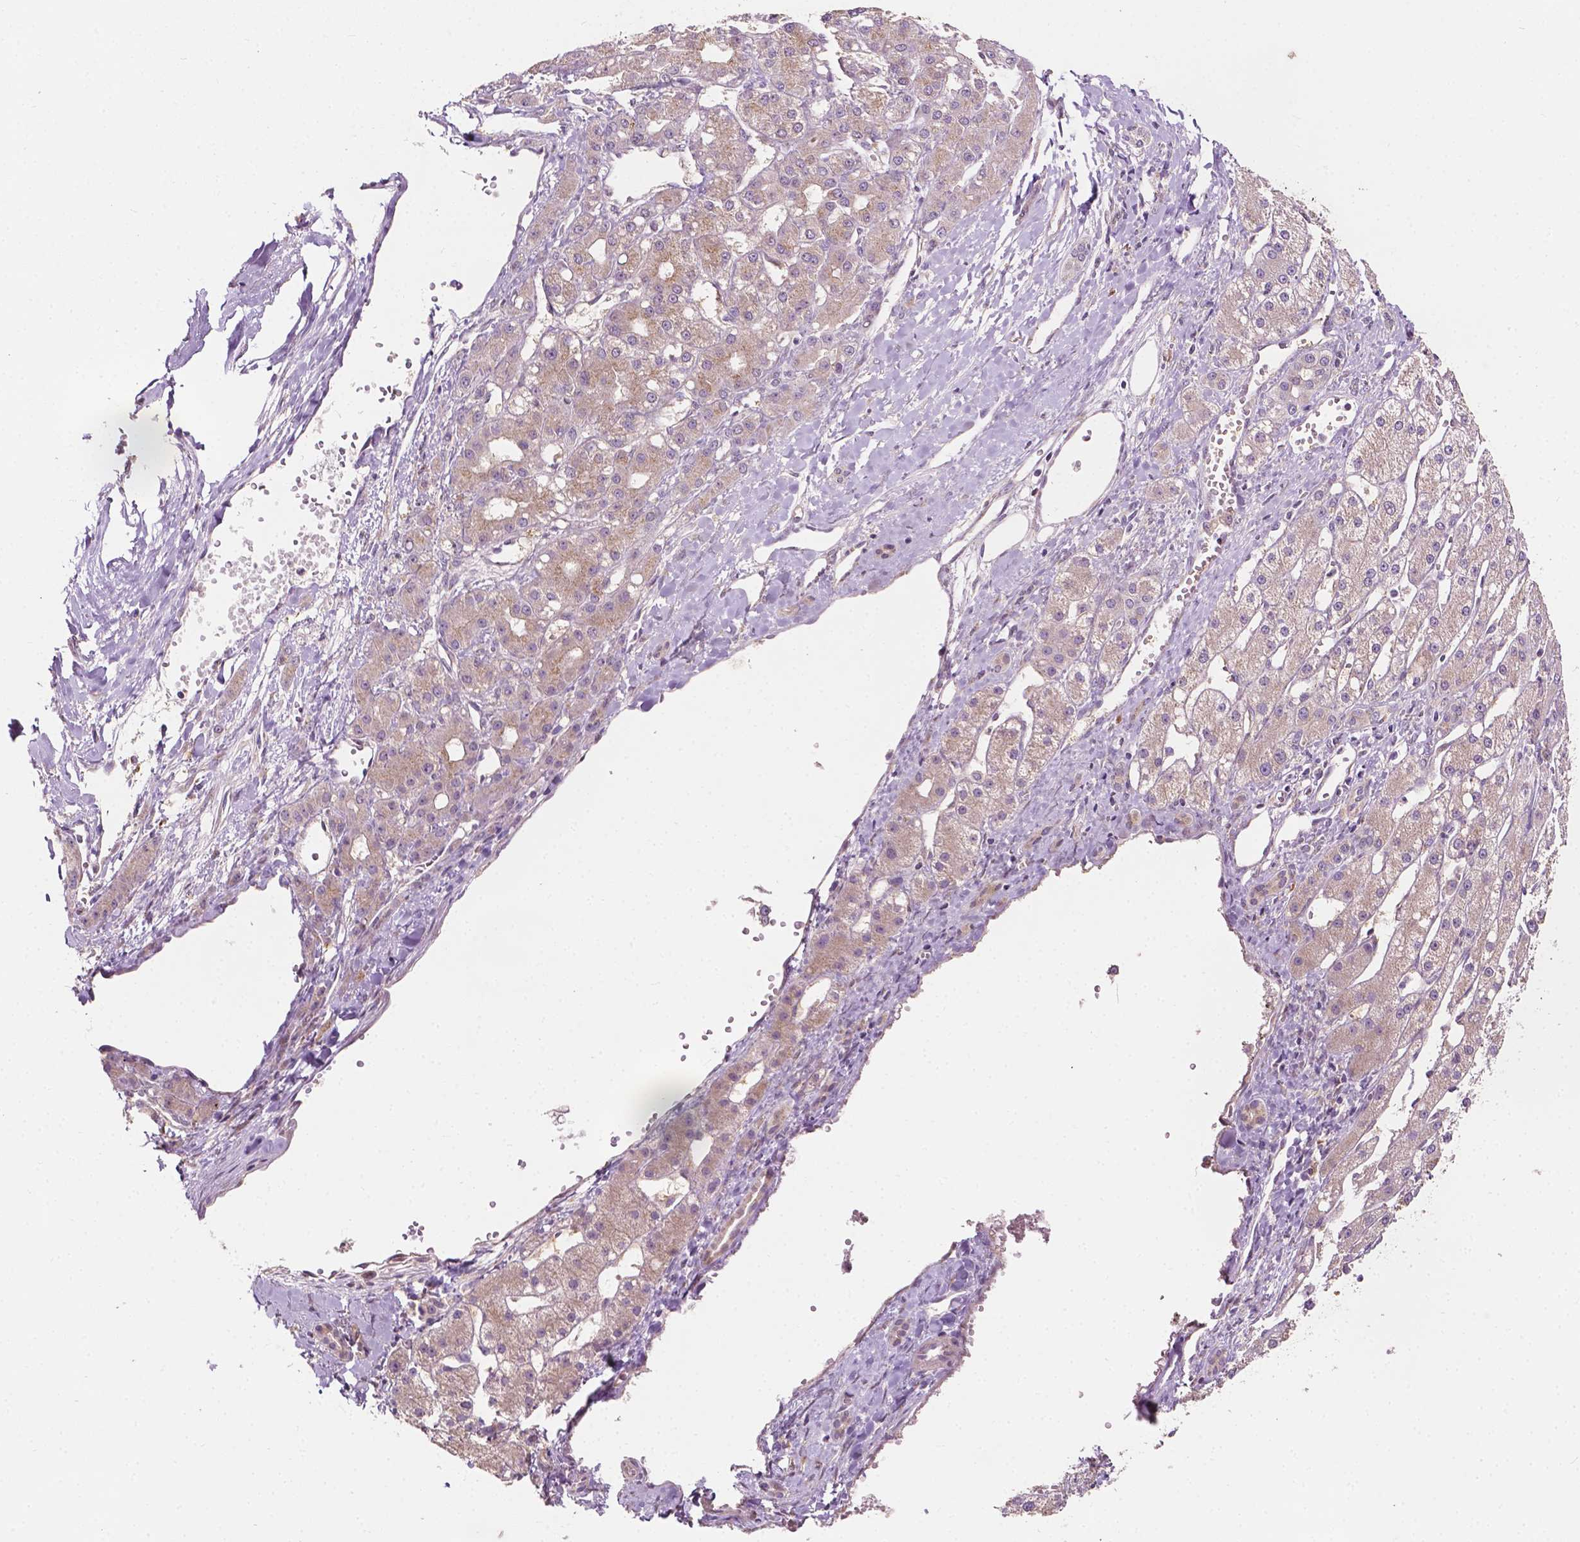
{"staining": {"intensity": "weak", "quantity": ">75%", "location": "cytoplasmic/membranous"}, "tissue": "liver cancer", "cell_type": "Tumor cells", "image_type": "cancer", "snomed": [{"axis": "morphology", "description": "Carcinoma, Hepatocellular, NOS"}, {"axis": "topography", "description": "Liver"}], "caption": "DAB (3,3'-diaminobenzidine) immunohistochemical staining of hepatocellular carcinoma (liver) reveals weak cytoplasmic/membranous protein expression in approximately >75% of tumor cells.", "gene": "EBAG9", "patient": {"sex": "male", "age": 67}}